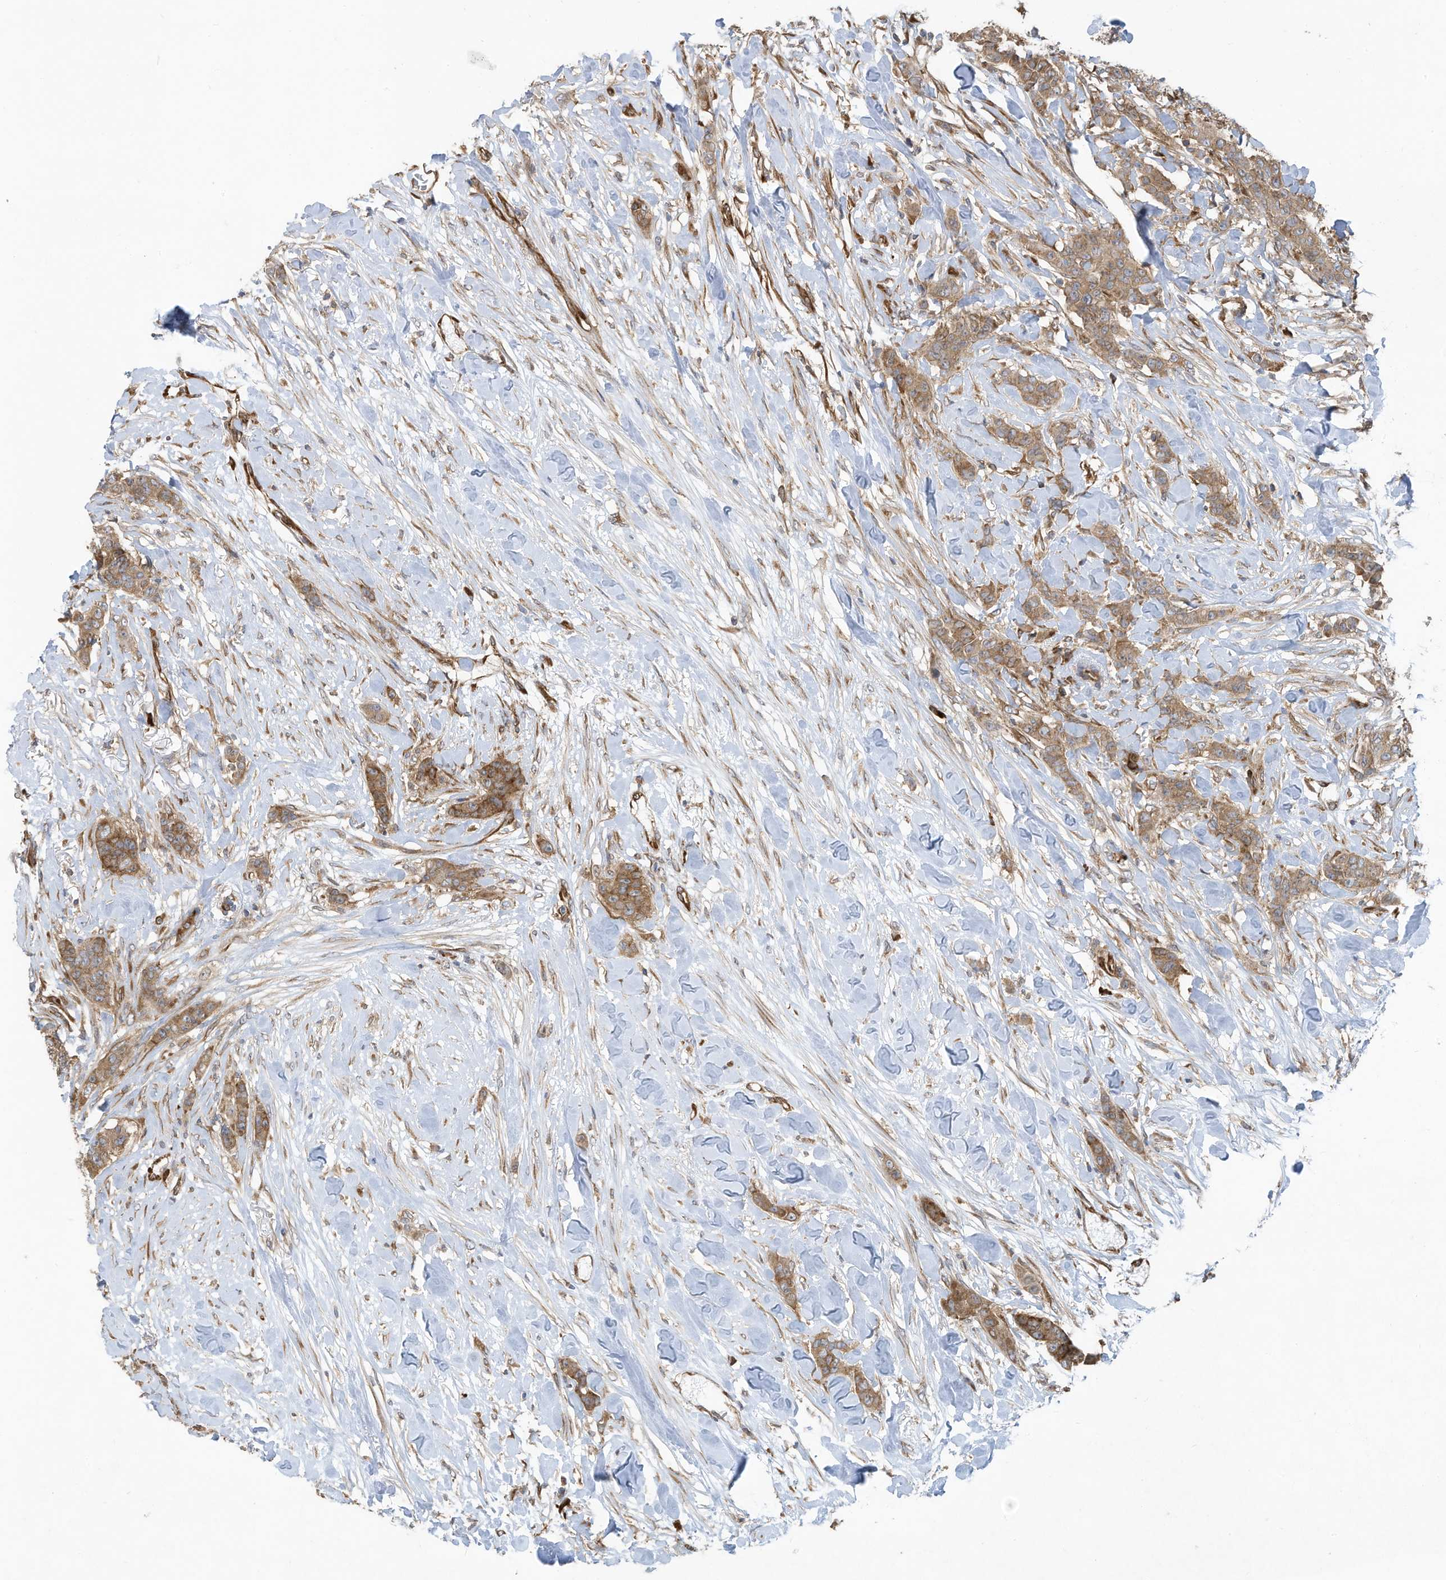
{"staining": {"intensity": "moderate", "quantity": ">75%", "location": "cytoplasmic/membranous"}, "tissue": "breast cancer", "cell_type": "Tumor cells", "image_type": "cancer", "snomed": [{"axis": "morphology", "description": "Duct carcinoma"}, {"axis": "topography", "description": "Breast"}], "caption": "Immunohistochemistry staining of breast cancer, which demonstrates medium levels of moderate cytoplasmic/membranous staining in approximately >75% of tumor cells indicating moderate cytoplasmic/membranous protein expression. The staining was performed using DAB (brown) for protein detection and nuclei were counterstained in hematoxylin (blue).", "gene": "USE1", "patient": {"sex": "female", "age": 40}}